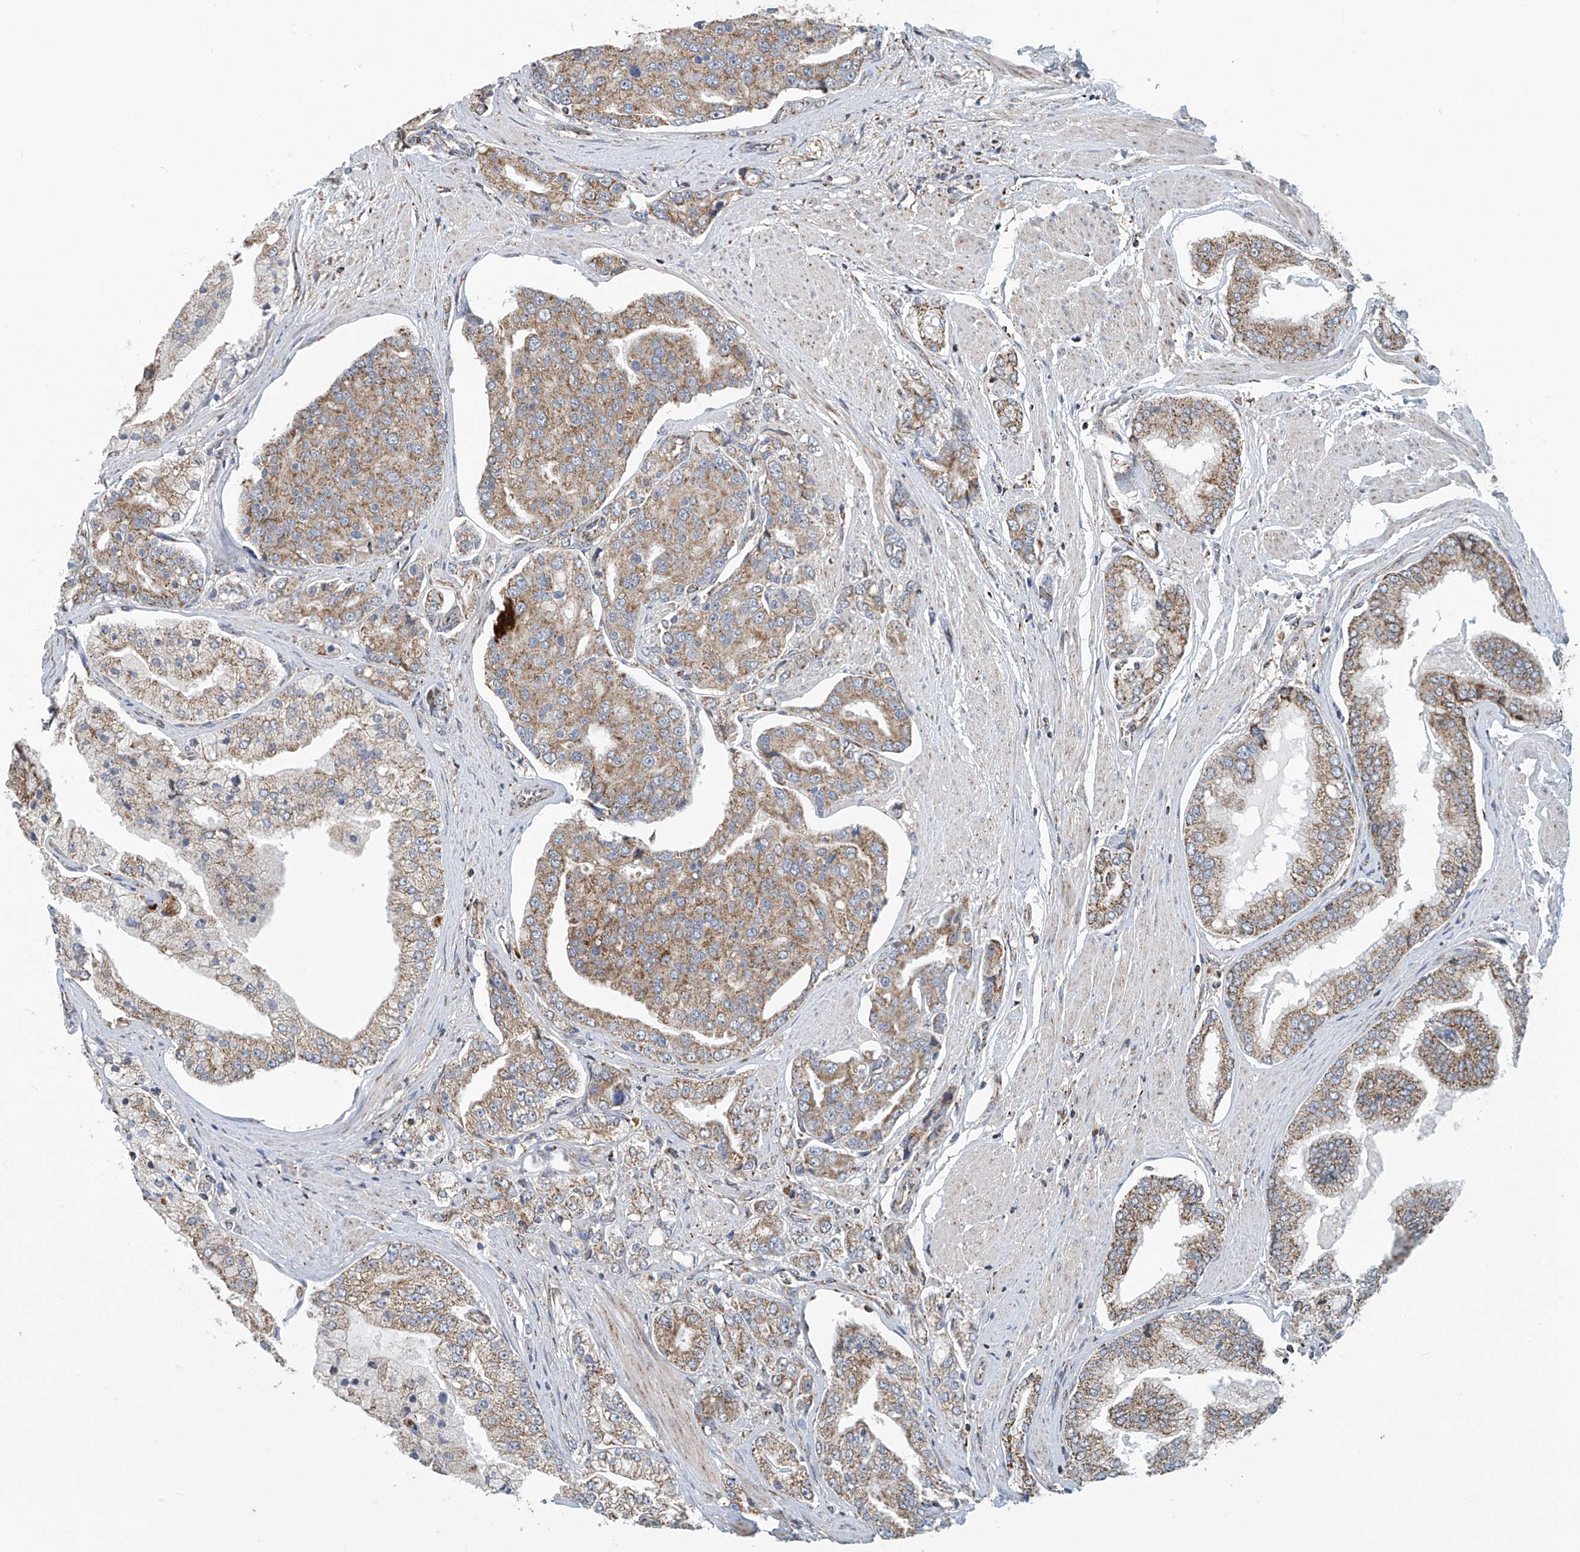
{"staining": {"intensity": "moderate", "quantity": ">75%", "location": "cytoplasmic/membranous"}, "tissue": "prostate cancer", "cell_type": "Tumor cells", "image_type": "cancer", "snomed": [{"axis": "morphology", "description": "Adenocarcinoma, High grade"}, {"axis": "topography", "description": "Prostate"}], "caption": "The image displays immunohistochemical staining of prostate adenocarcinoma (high-grade). There is moderate cytoplasmic/membranous positivity is present in about >75% of tumor cells.", "gene": "COMMD1", "patient": {"sex": "male", "age": 50}}